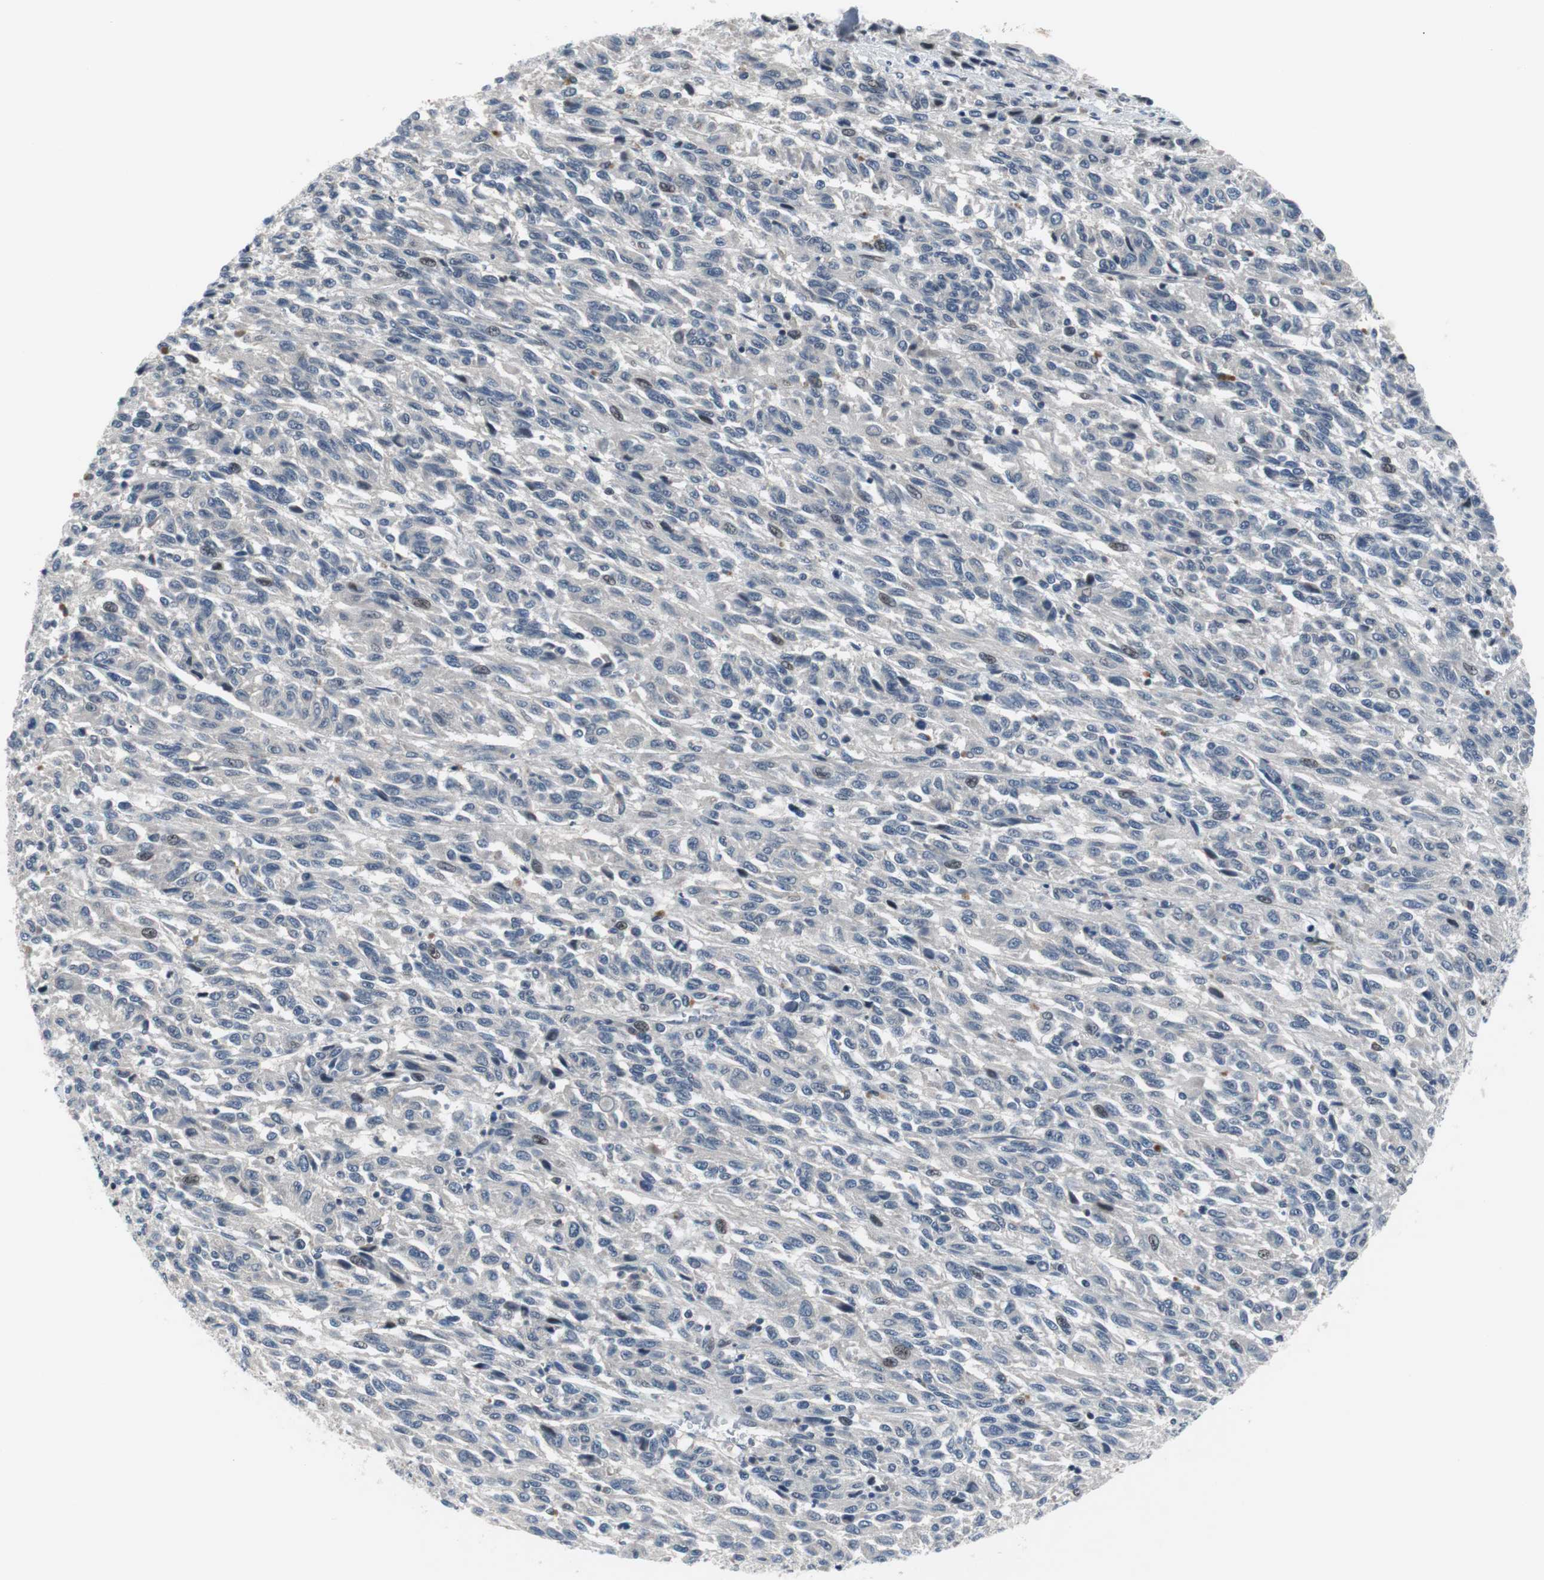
{"staining": {"intensity": "weak", "quantity": "<25%", "location": "nuclear"}, "tissue": "melanoma", "cell_type": "Tumor cells", "image_type": "cancer", "snomed": [{"axis": "morphology", "description": "Malignant melanoma, Metastatic site"}, {"axis": "topography", "description": "Lung"}], "caption": "A micrograph of malignant melanoma (metastatic site) stained for a protein reveals no brown staining in tumor cells. (Immunohistochemistry (ihc), brightfield microscopy, high magnification).", "gene": "MAP2K4", "patient": {"sex": "male", "age": 64}}